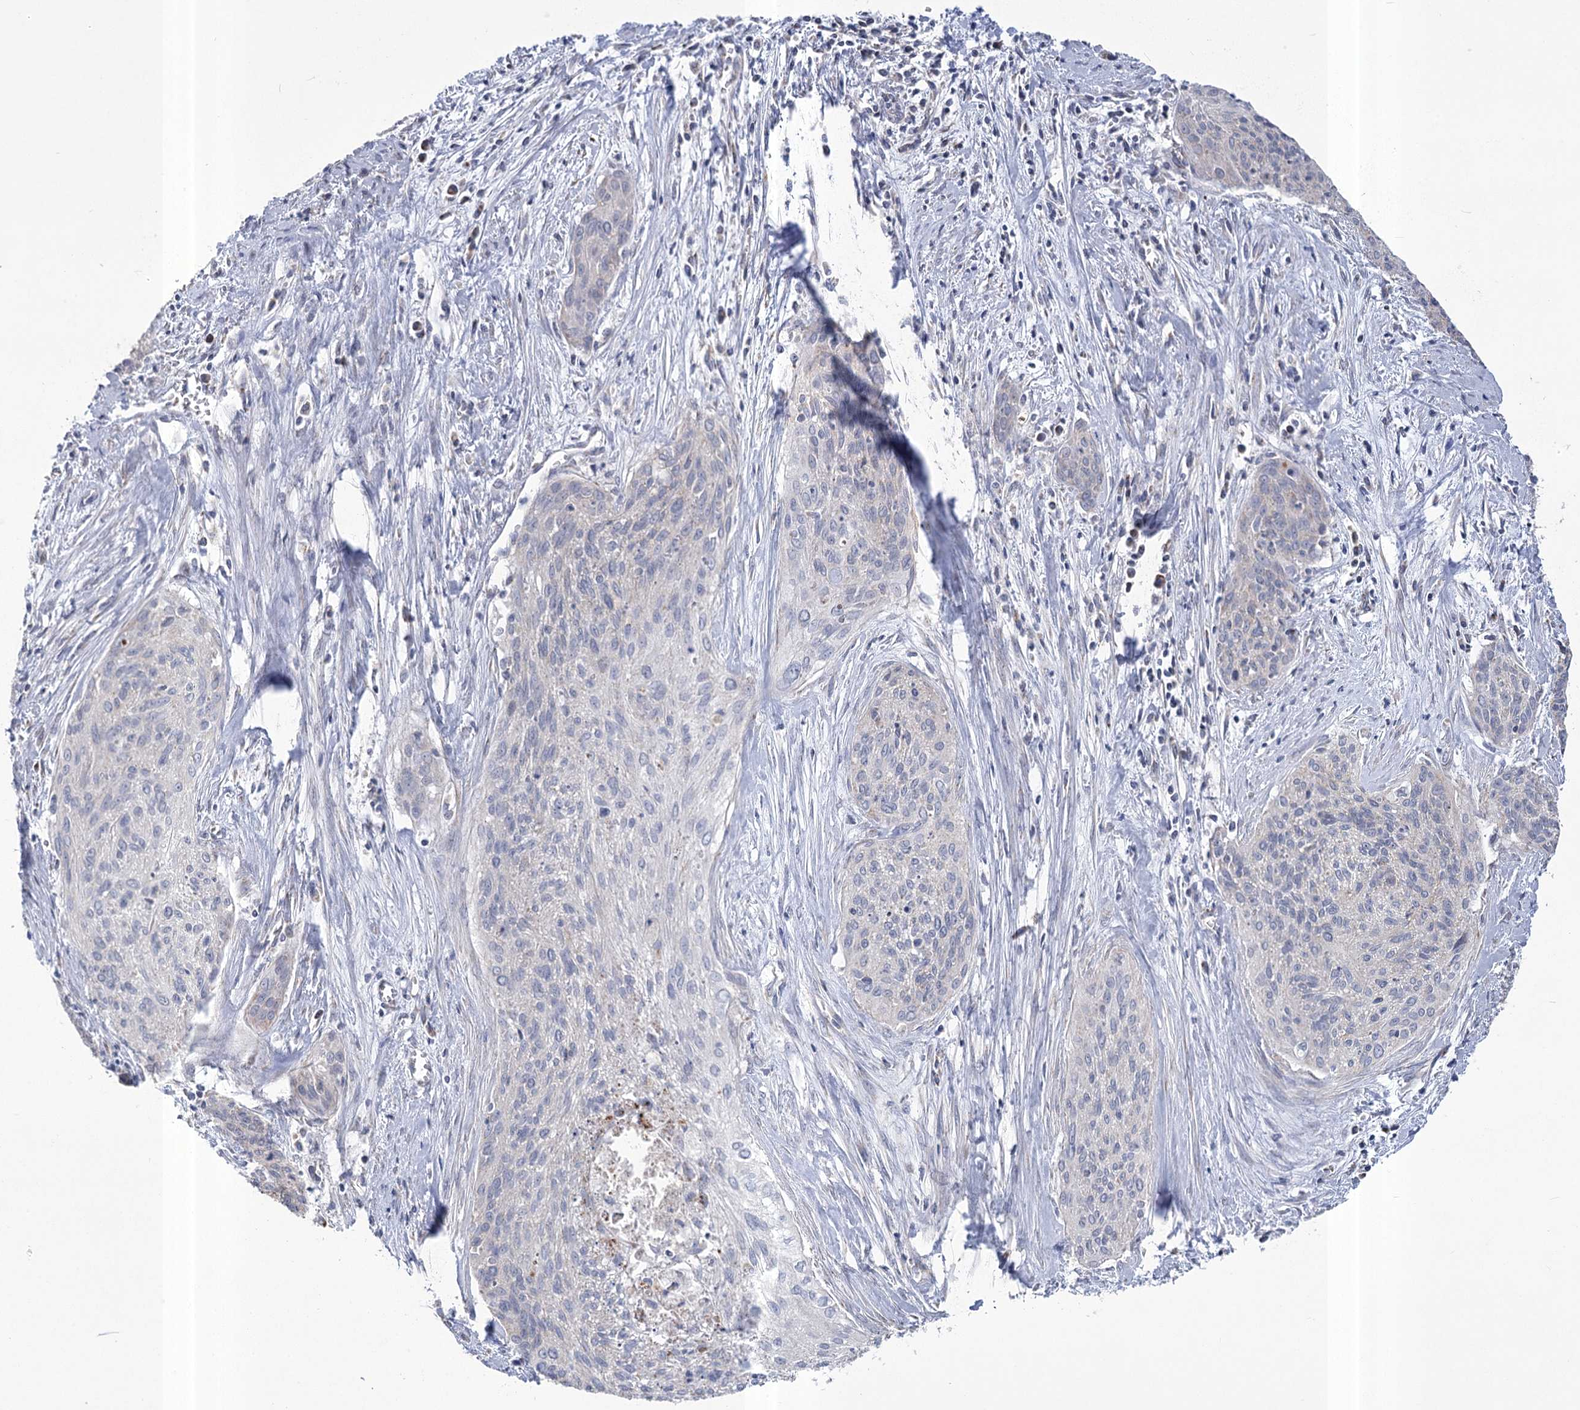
{"staining": {"intensity": "negative", "quantity": "none", "location": "none"}, "tissue": "cervical cancer", "cell_type": "Tumor cells", "image_type": "cancer", "snomed": [{"axis": "morphology", "description": "Squamous cell carcinoma, NOS"}, {"axis": "topography", "description": "Cervix"}], "caption": "Image shows no protein positivity in tumor cells of cervical cancer tissue. Nuclei are stained in blue.", "gene": "PDHB", "patient": {"sex": "female", "age": 55}}